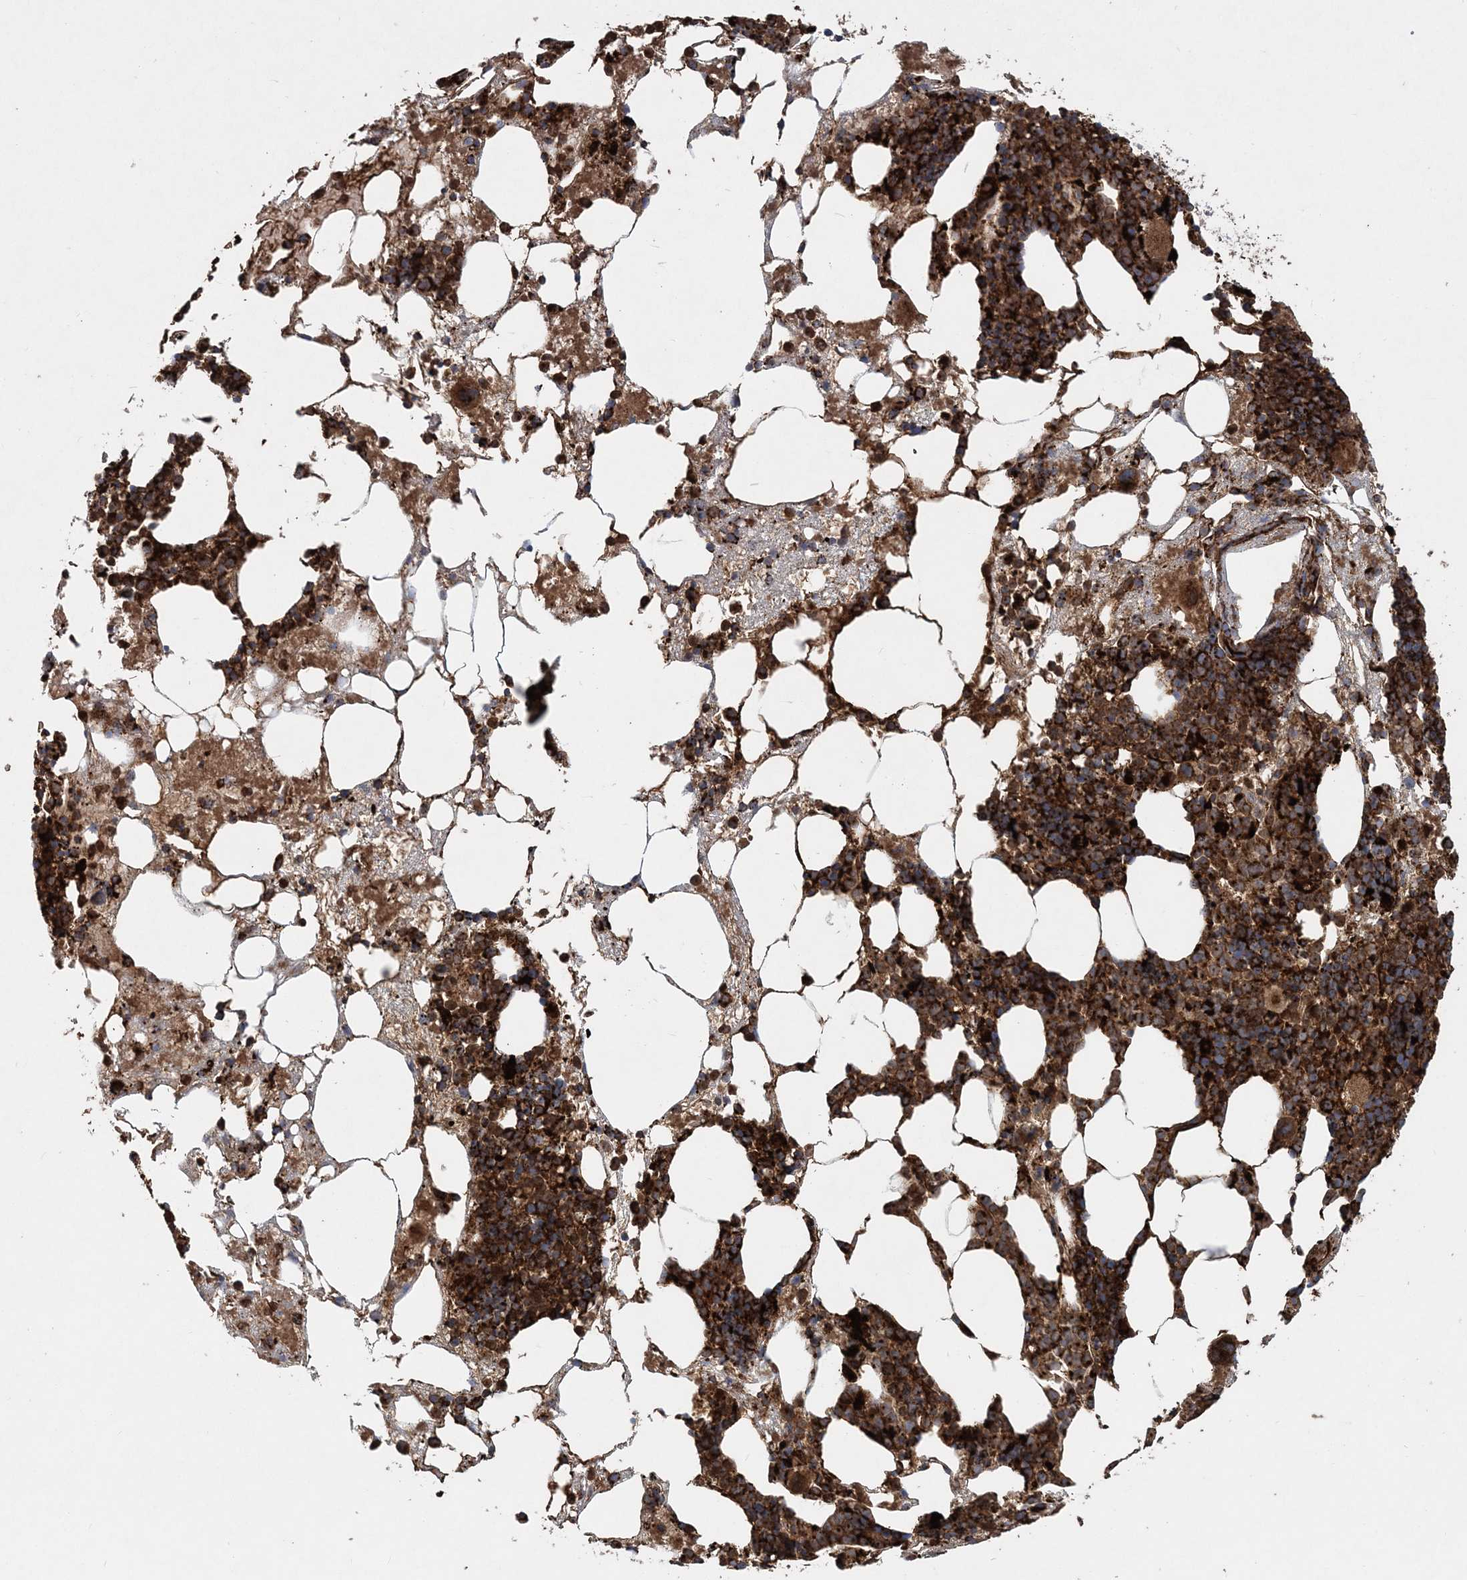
{"staining": {"intensity": "strong", "quantity": ">75%", "location": "cytoplasmic/membranous"}, "tissue": "bone marrow", "cell_type": "Hematopoietic cells", "image_type": "normal", "snomed": [{"axis": "morphology", "description": "Normal tissue, NOS"}, {"axis": "topography", "description": "Bone marrow"}], "caption": "Human bone marrow stained with a brown dye displays strong cytoplasmic/membranous positive expression in about >75% of hematopoietic cells.", "gene": "LRPPRC", "patient": {"sex": "male", "age": 48}}